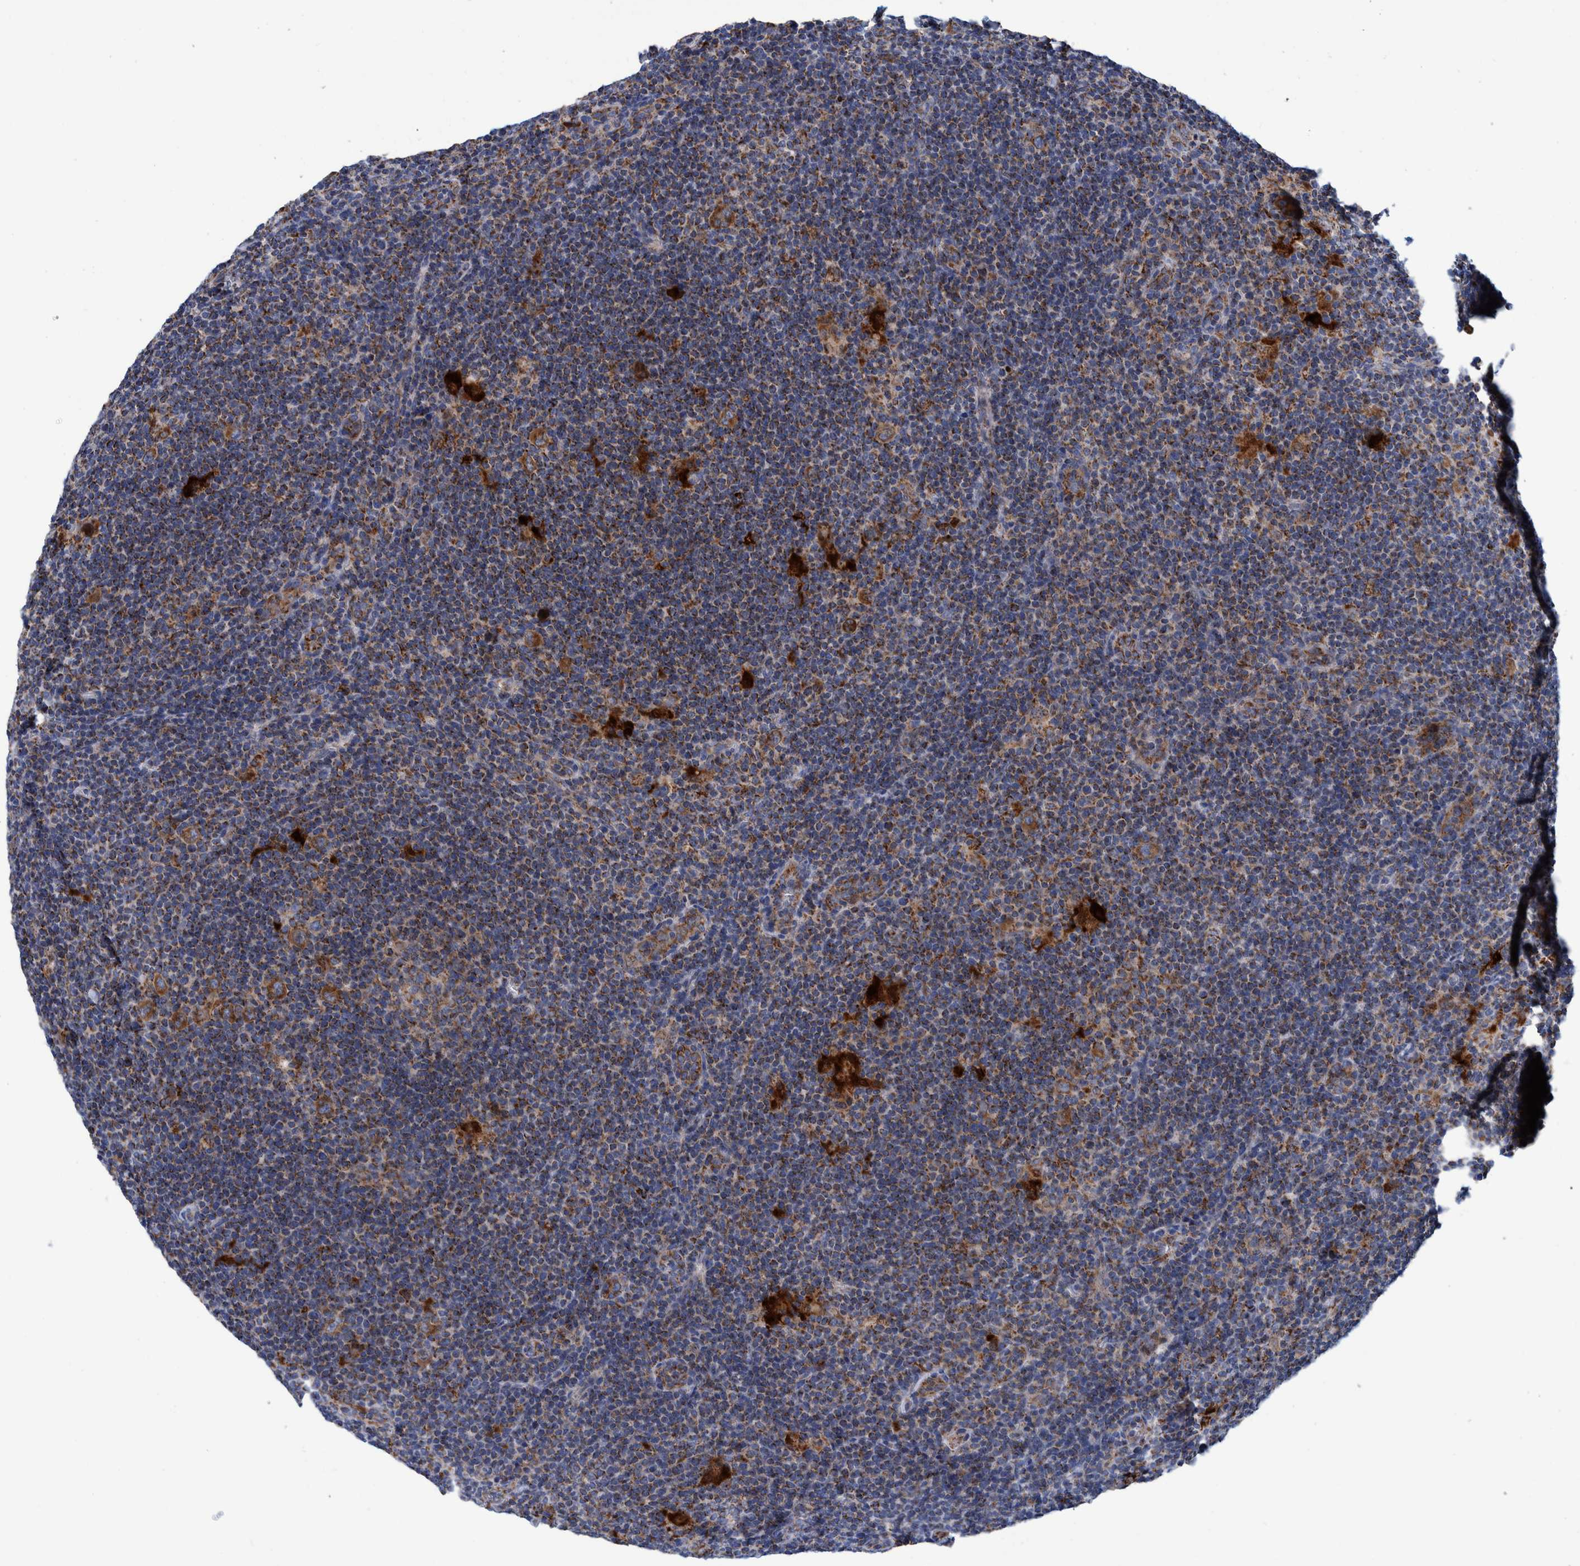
{"staining": {"intensity": "moderate", "quantity": ">75%", "location": "cytoplasmic/membranous"}, "tissue": "lymphoma", "cell_type": "Tumor cells", "image_type": "cancer", "snomed": [{"axis": "morphology", "description": "Hodgkin's disease, NOS"}, {"axis": "topography", "description": "Lymph node"}], "caption": "Hodgkin's disease stained with a brown dye displays moderate cytoplasmic/membranous positive positivity in approximately >75% of tumor cells.", "gene": "BZW2", "patient": {"sex": "female", "age": 57}}